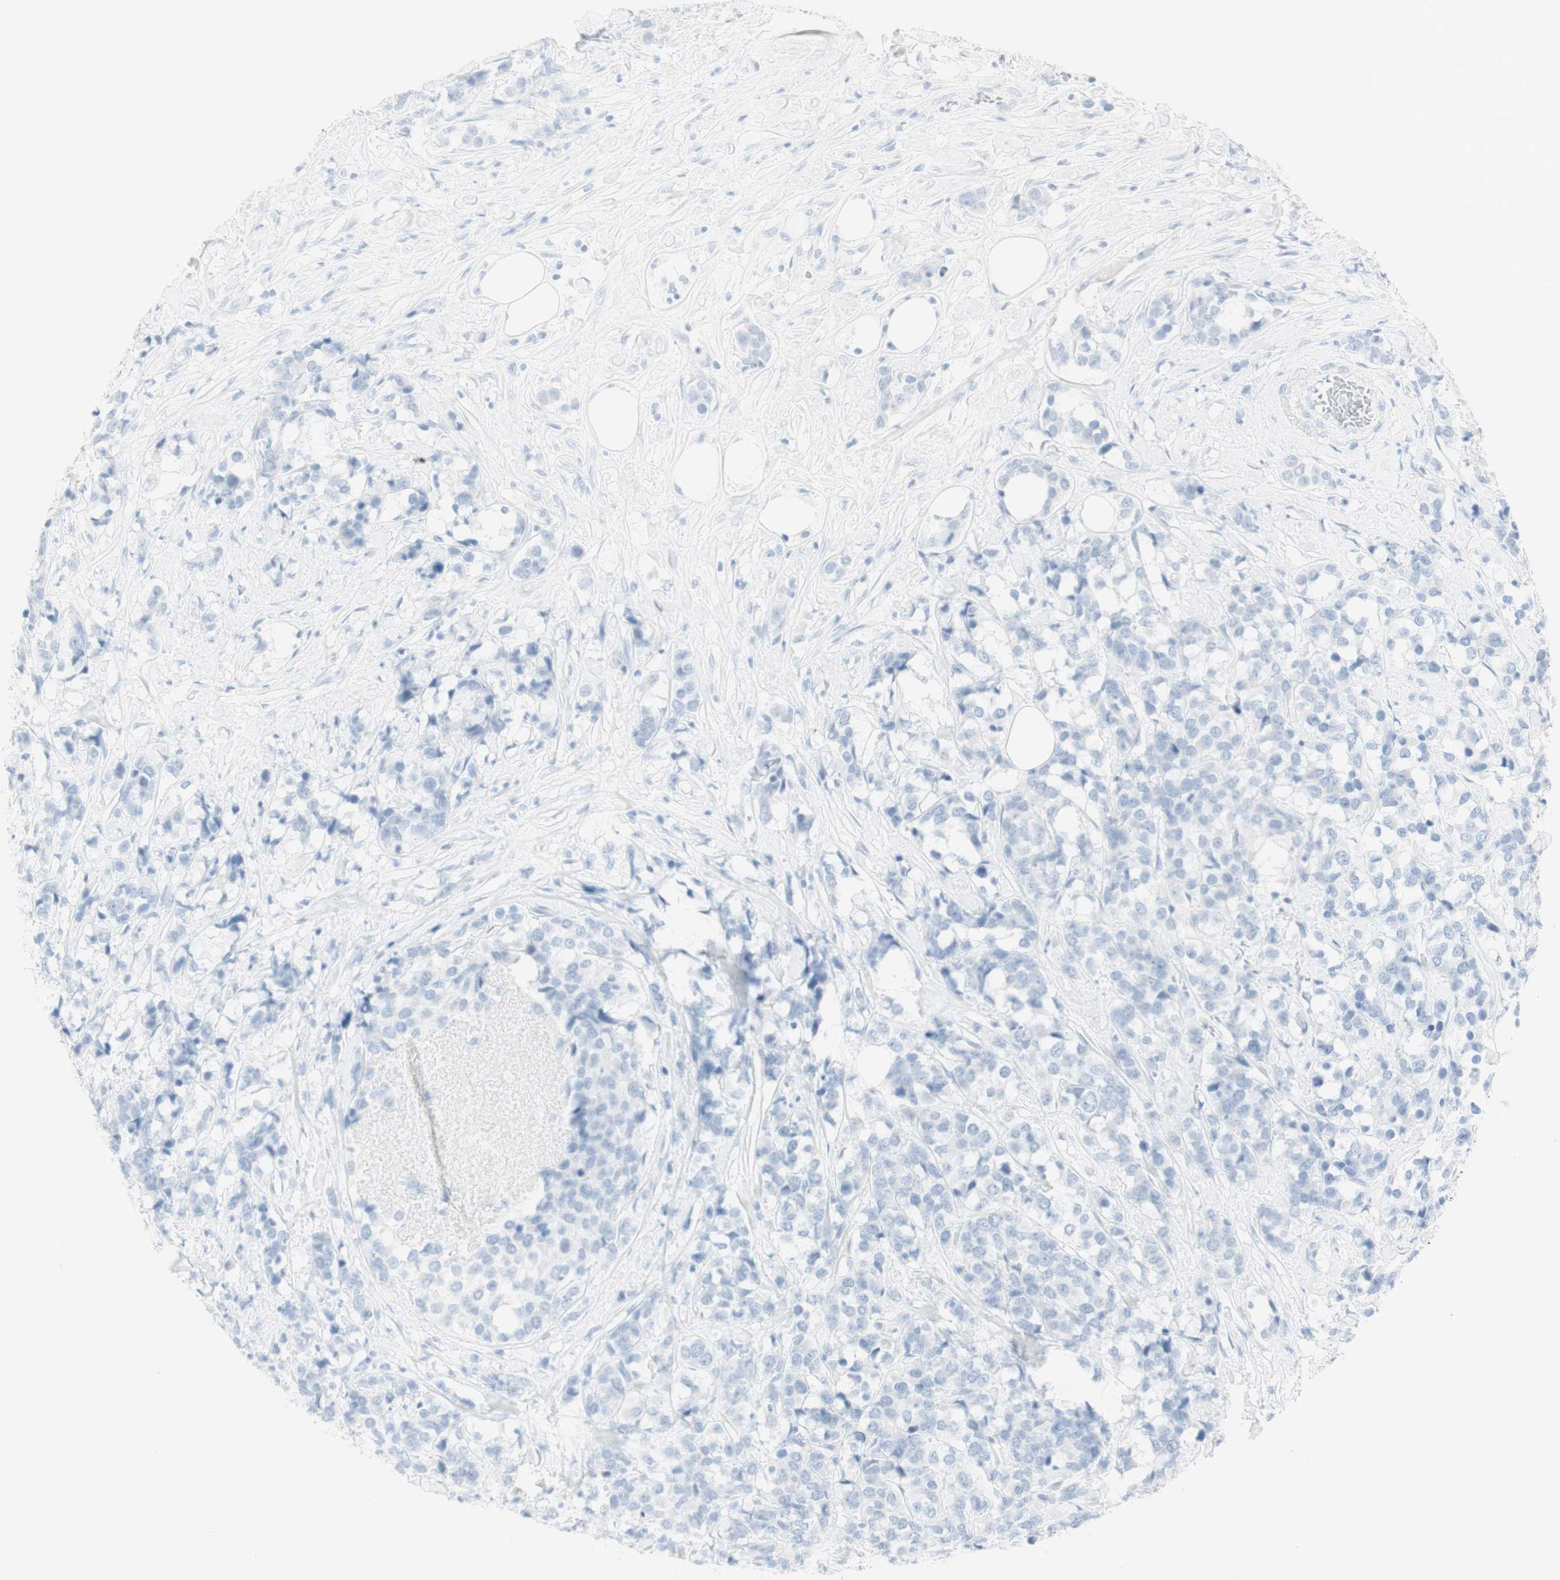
{"staining": {"intensity": "negative", "quantity": "none", "location": "none"}, "tissue": "breast cancer", "cell_type": "Tumor cells", "image_type": "cancer", "snomed": [{"axis": "morphology", "description": "Lobular carcinoma"}, {"axis": "topography", "description": "Breast"}], "caption": "High power microscopy histopathology image of an IHC image of breast cancer (lobular carcinoma), revealing no significant positivity in tumor cells.", "gene": "NAPSA", "patient": {"sex": "female", "age": 59}}